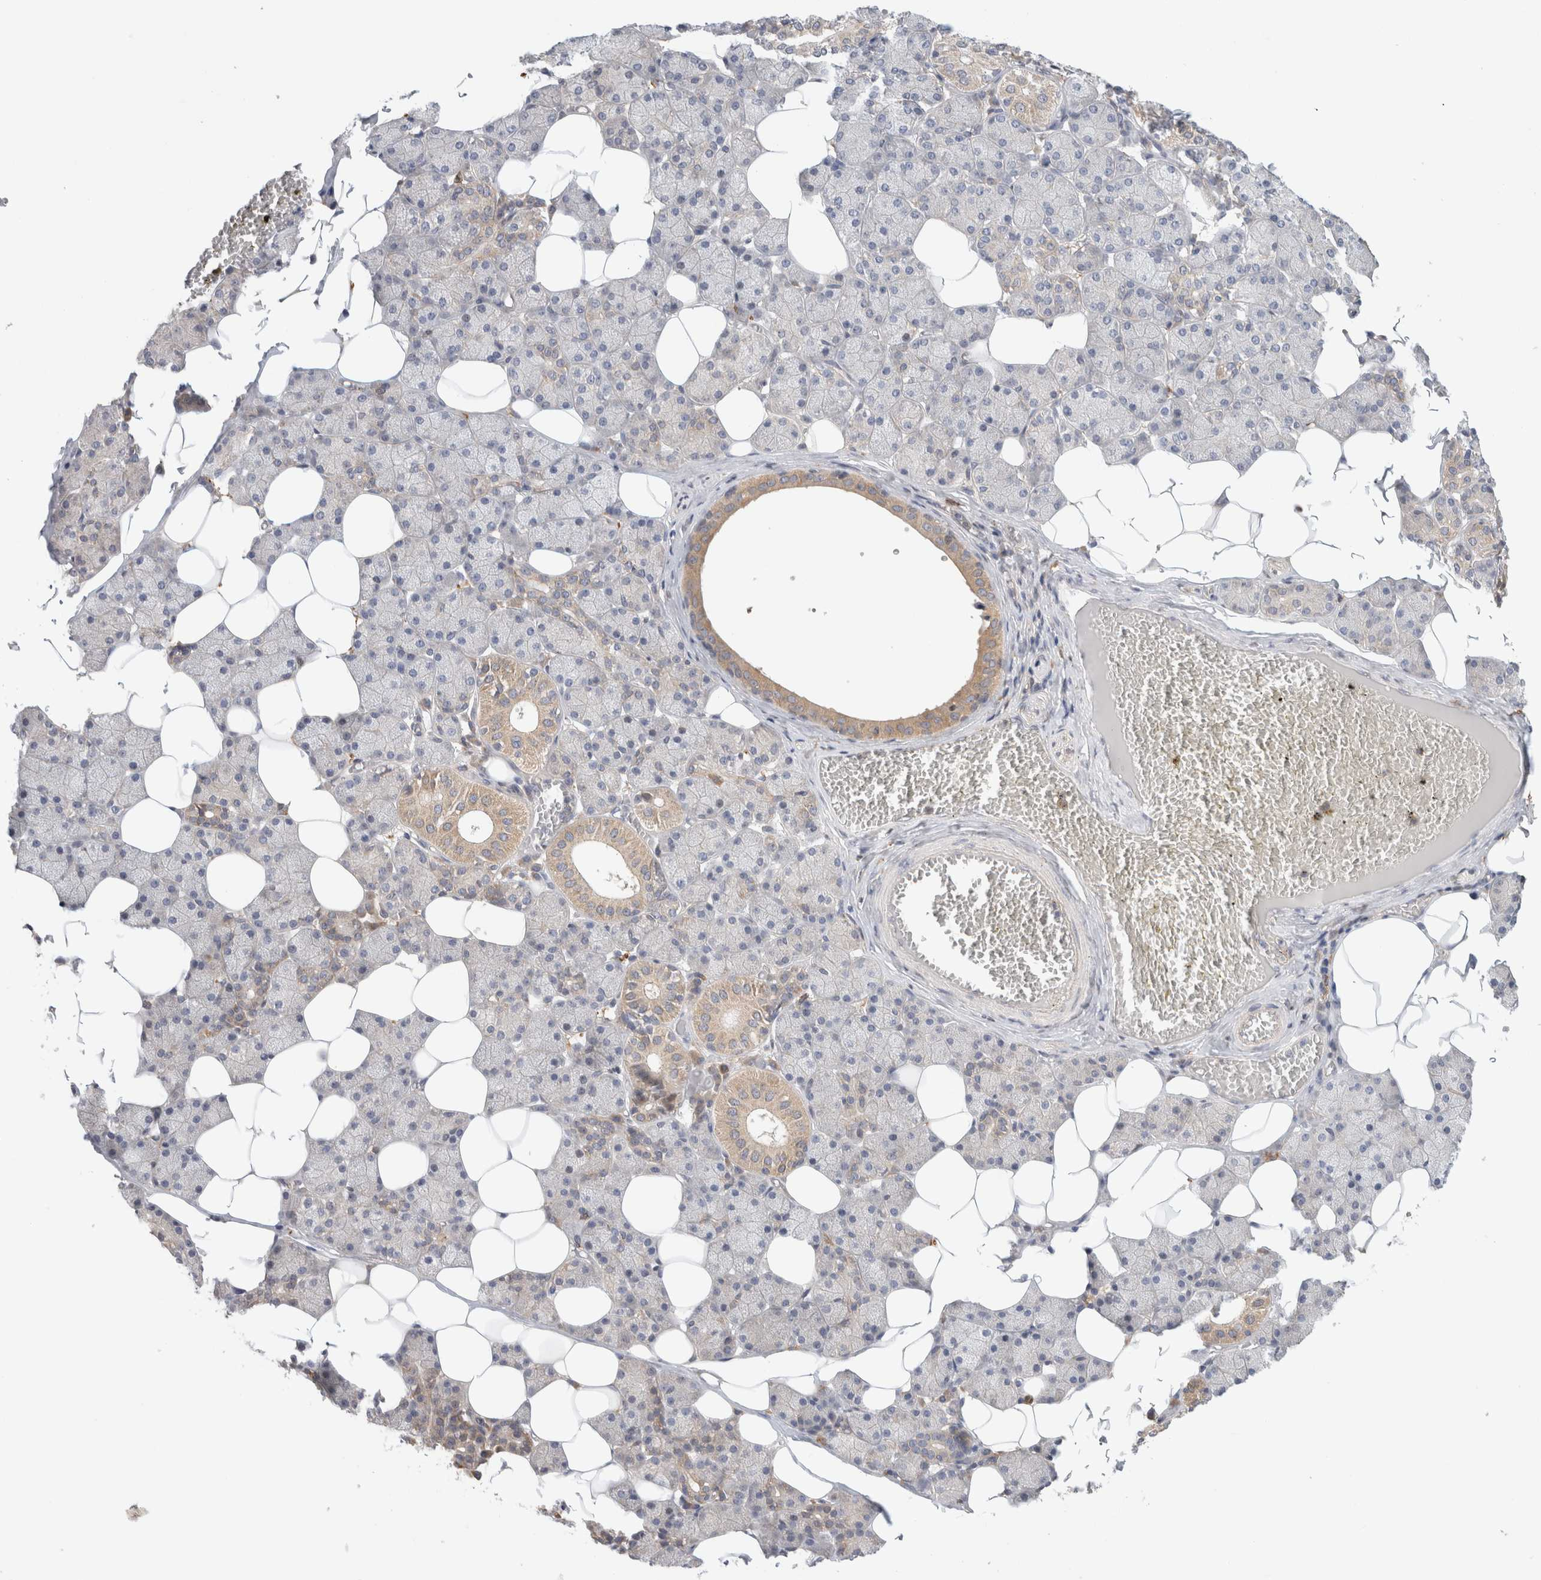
{"staining": {"intensity": "weak", "quantity": "25%-75%", "location": "cytoplasmic/membranous"}, "tissue": "salivary gland", "cell_type": "Glandular cells", "image_type": "normal", "snomed": [{"axis": "morphology", "description": "Normal tissue, NOS"}, {"axis": "topography", "description": "Salivary gland"}], "caption": "Human salivary gland stained for a protein (brown) reveals weak cytoplasmic/membranous positive expression in about 25%-75% of glandular cells.", "gene": "CDCA7L", "patient": {"sex": "female", "age": 33}}